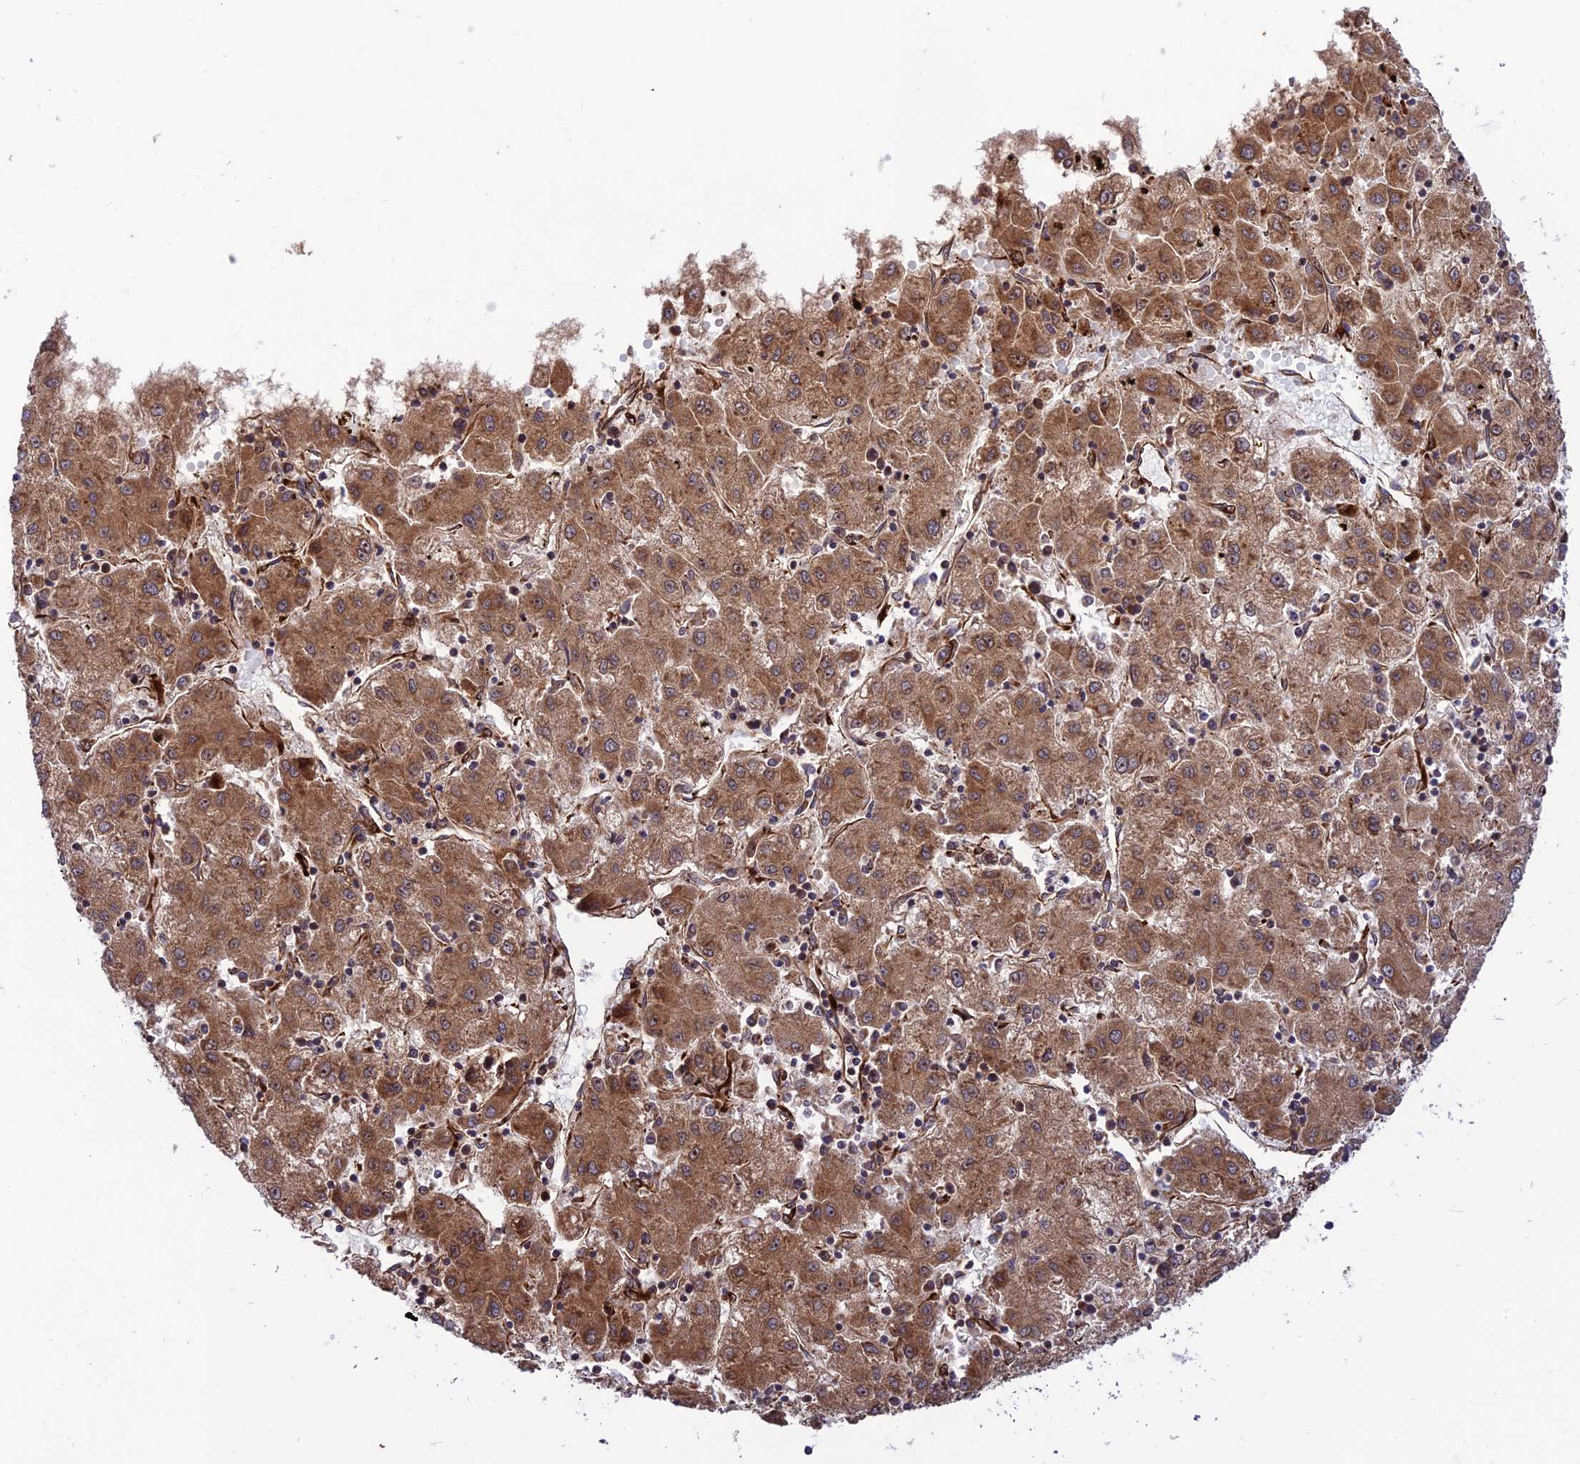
{"staining": {"intensity": "moderate", "quantity": ">75%", "location": "cytoplasmic/membranous,nuclear"}, "tissue": "liver cancer", "cell_type": "Tumor cells", "image_type": "cancer", "snomed": [{"axis": "morphology", "description": "Carcinoma, Hepatocellular, NOS"}, {"axis": "topography", "description": "Liver"}], "caption": "High-power microscopy captured an immunohistochemistry photomicrograph of liver cancer (hepatocellular carcinoma), revealing moderate cytoplasmic/membranous and nuclear expression in approximately >75% of tumor cells.", "gene": "CRTAP", "patient": {"sex": "male", "age": 72}}